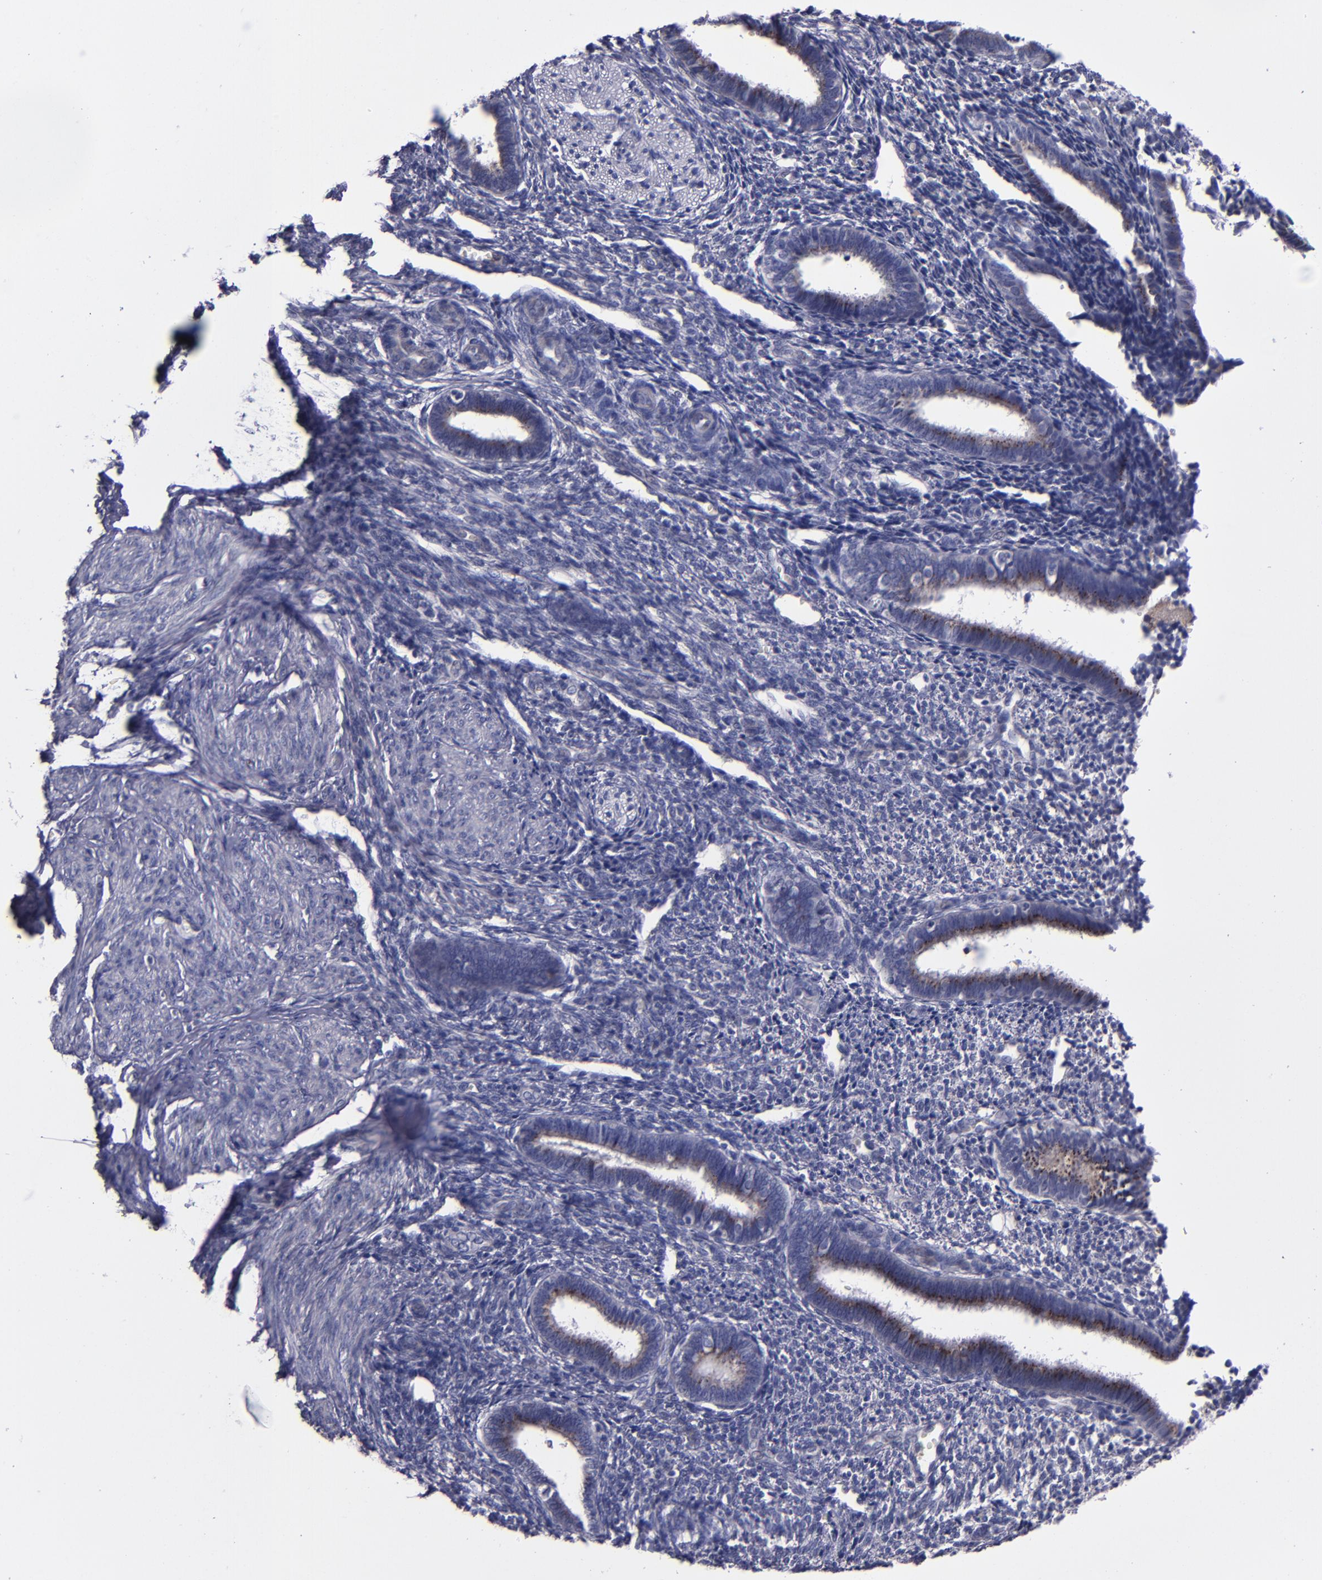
{"staining": {"intensity": "negative", "quantity": "none", "location": "none"}, "tissue": "endometrium", "cell_type": "Cells in endometrial stroma", "image_type": "normal", "snomed": [{"axis": "morphology", "description": "Normal tissue, NOS"}, {"axis": "topography", "description": "Endometrium"}], "caption": "The photomicrograph reveals no significant positivity in cells in endometrial stroma of endometrium.", "gene": "RAB41", "patient": {"sex": "female", "age": 27}}